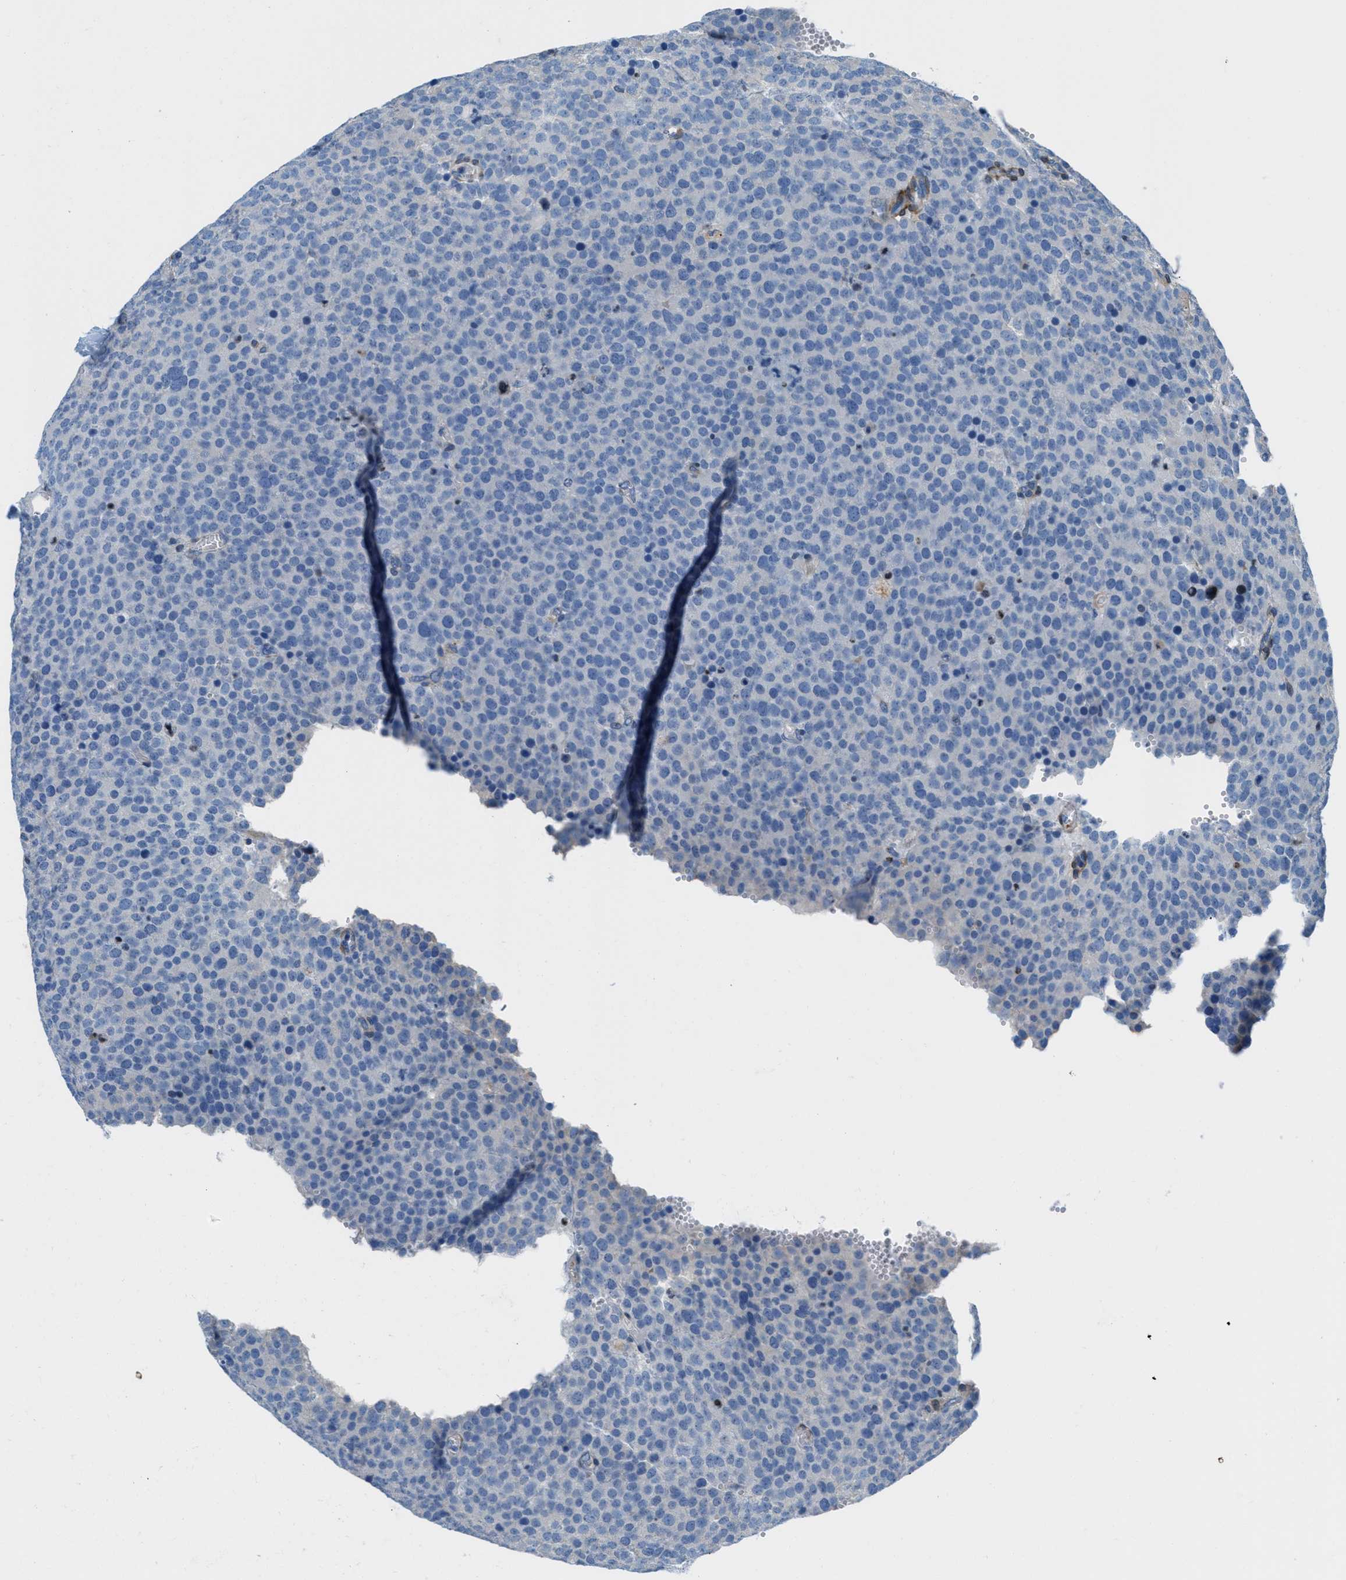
{"staining": {"intensity": "negative", "quantity": "none", "location": "none"}, "tissue": "testis cancer", "cell_type": "Tumor cells", "image_type": "cancer", "snomed": [{"axis": "morphology", "description": "Normal tissue, NOS"}, {"axis": "morphology", "description": "Seminoma, NOS"}, {"axis": "topography", "description": "Testis"}], "caption": "DAB (3,3'-diaminobenzidine) immunohistochemical staining of human testis seminoma exhibits no significant expression in tumor cells. The staining is performed using DAB (3,3'-diaminobenzidine) brown chromogen with nuclei counter-stained in using hematoxylin.", "gene": "MAPRE2", "patient": {"sex": "male", "age": 71}}